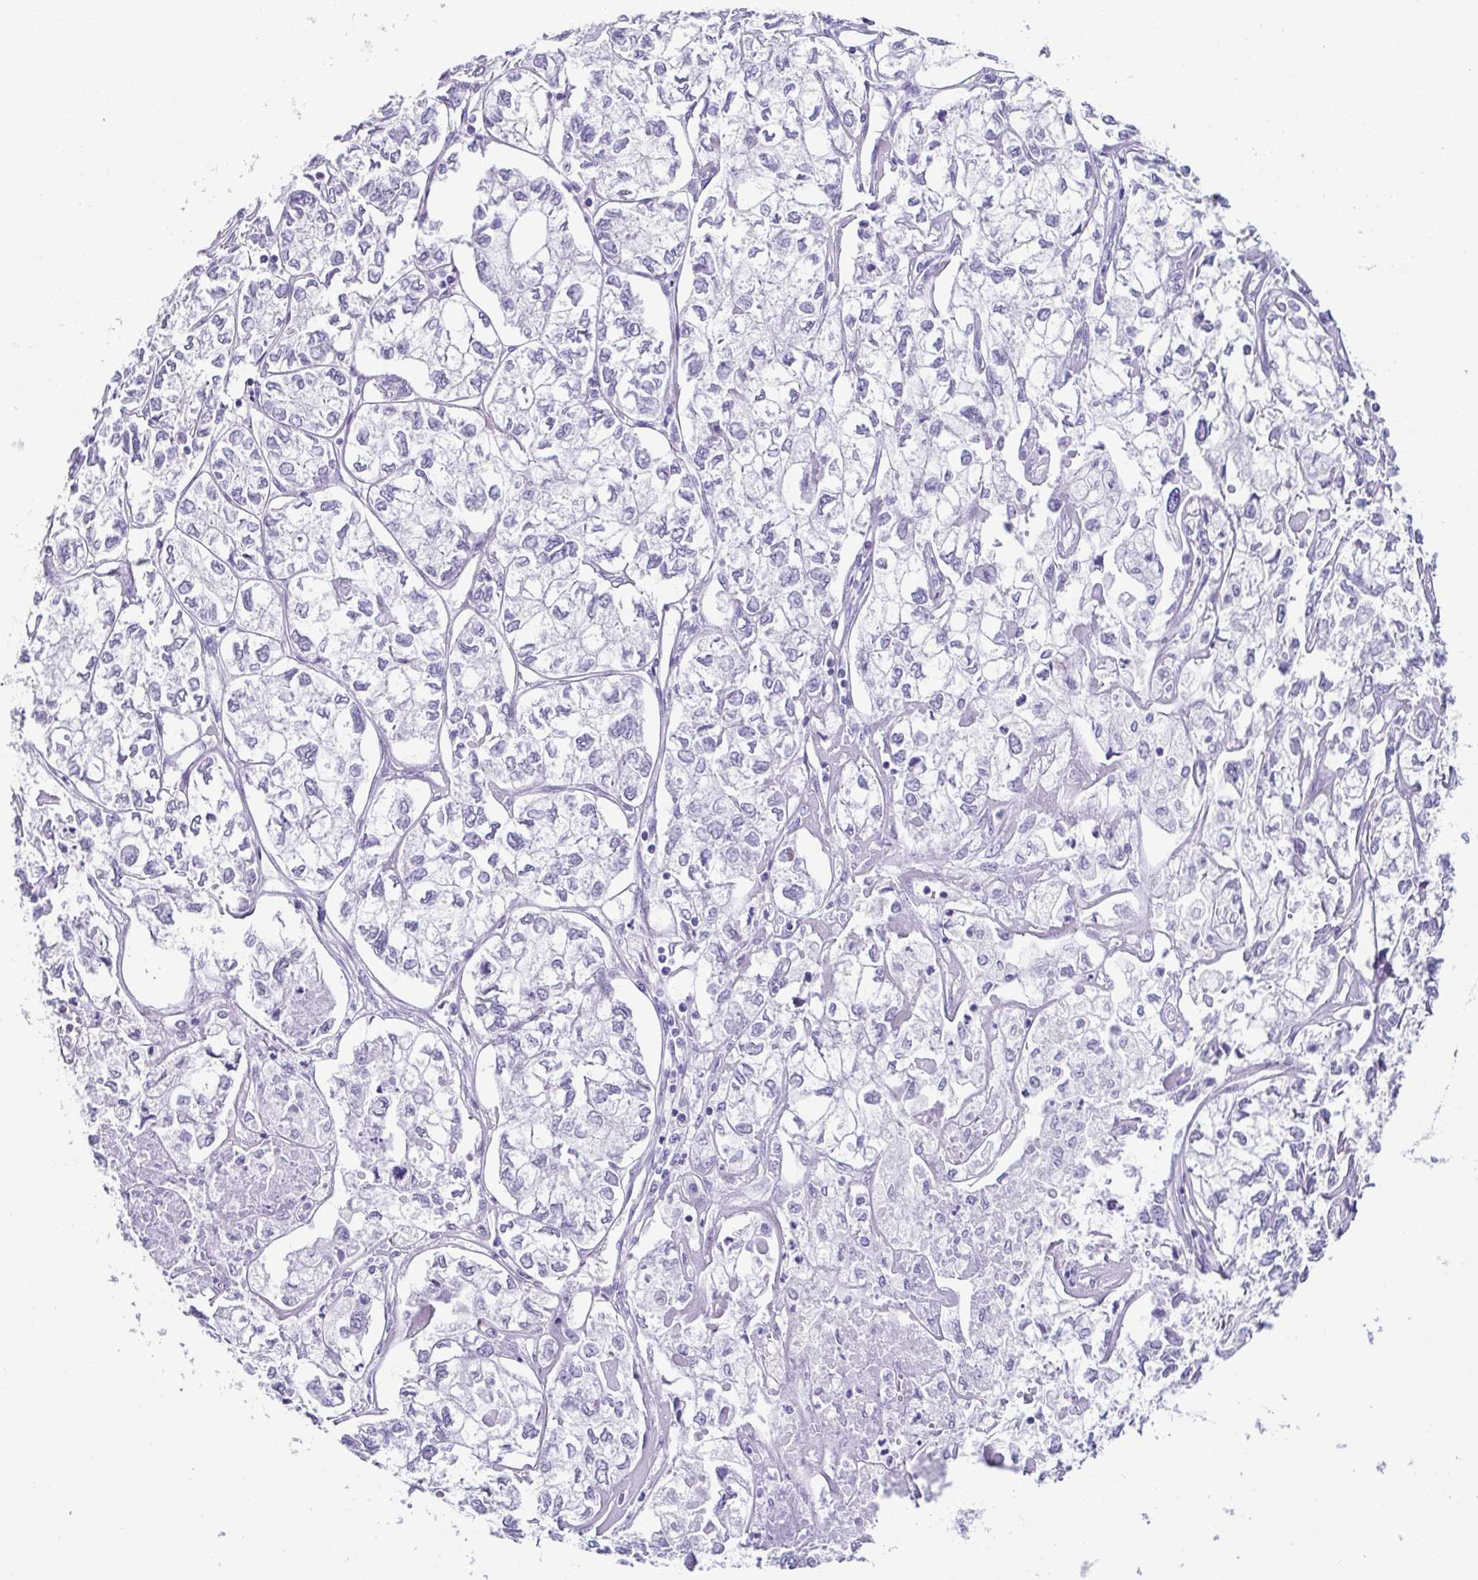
{"staining": {"intensity": "negative", "quantity": "none", "location": "none"}, "tissue": "ovarian cancer", "cell_type": "Tumor cells", "image_type": "cancer", "snomed": [{"axis": "morphology", "description": "Carcinoma, endometroid"}, {"axis": "topography", "description": "Ovary"}], "caption": "Micrograph shows no protein expression in tumor cells of endometroid carcinoma (ovarian) tissue.", "gene": "ESX1", "patient": {"sex": "female", "age": 64}}